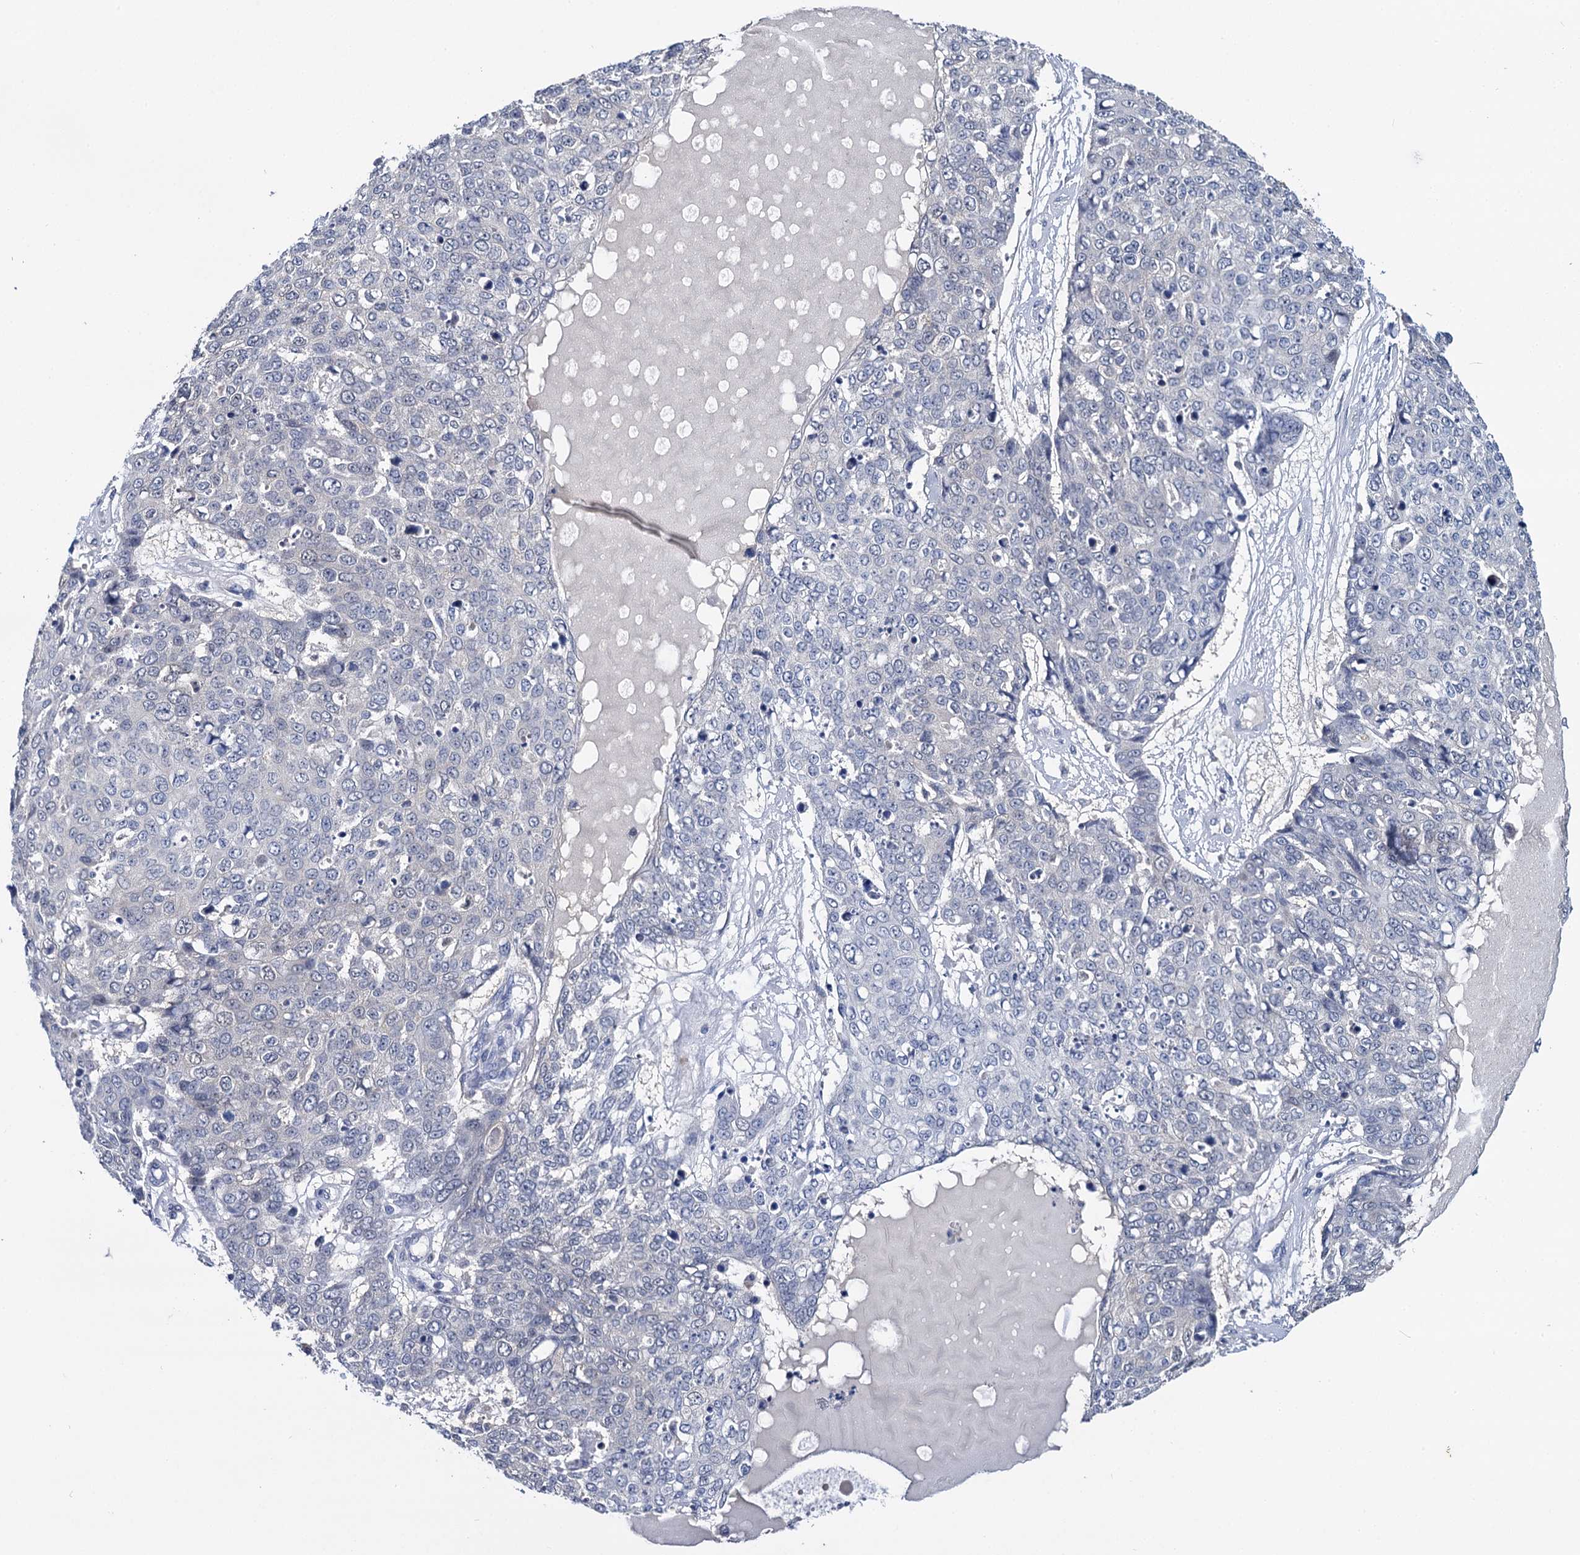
{"staining": {"intensity": "negative", "quantity": "none", "location": "none"}, "tissue": "skin cancer", "cell_type": "Tumor cells", "image_type": "cancer", "snomed": [{"axis": "morphology", "description": "Squamous cell carcinoma, NOS"}, {"axis": "topography", "description": "Skin"}], "caption": "High power microscopy histopathology image of an immunohistochemistry (IHC) photomicrograph of squamous cell carcinoma (skin), revealing no significant positivity in tumor cells.", "gene": "ANKRD42", "patient": {"sex": "female", "age": 44}}